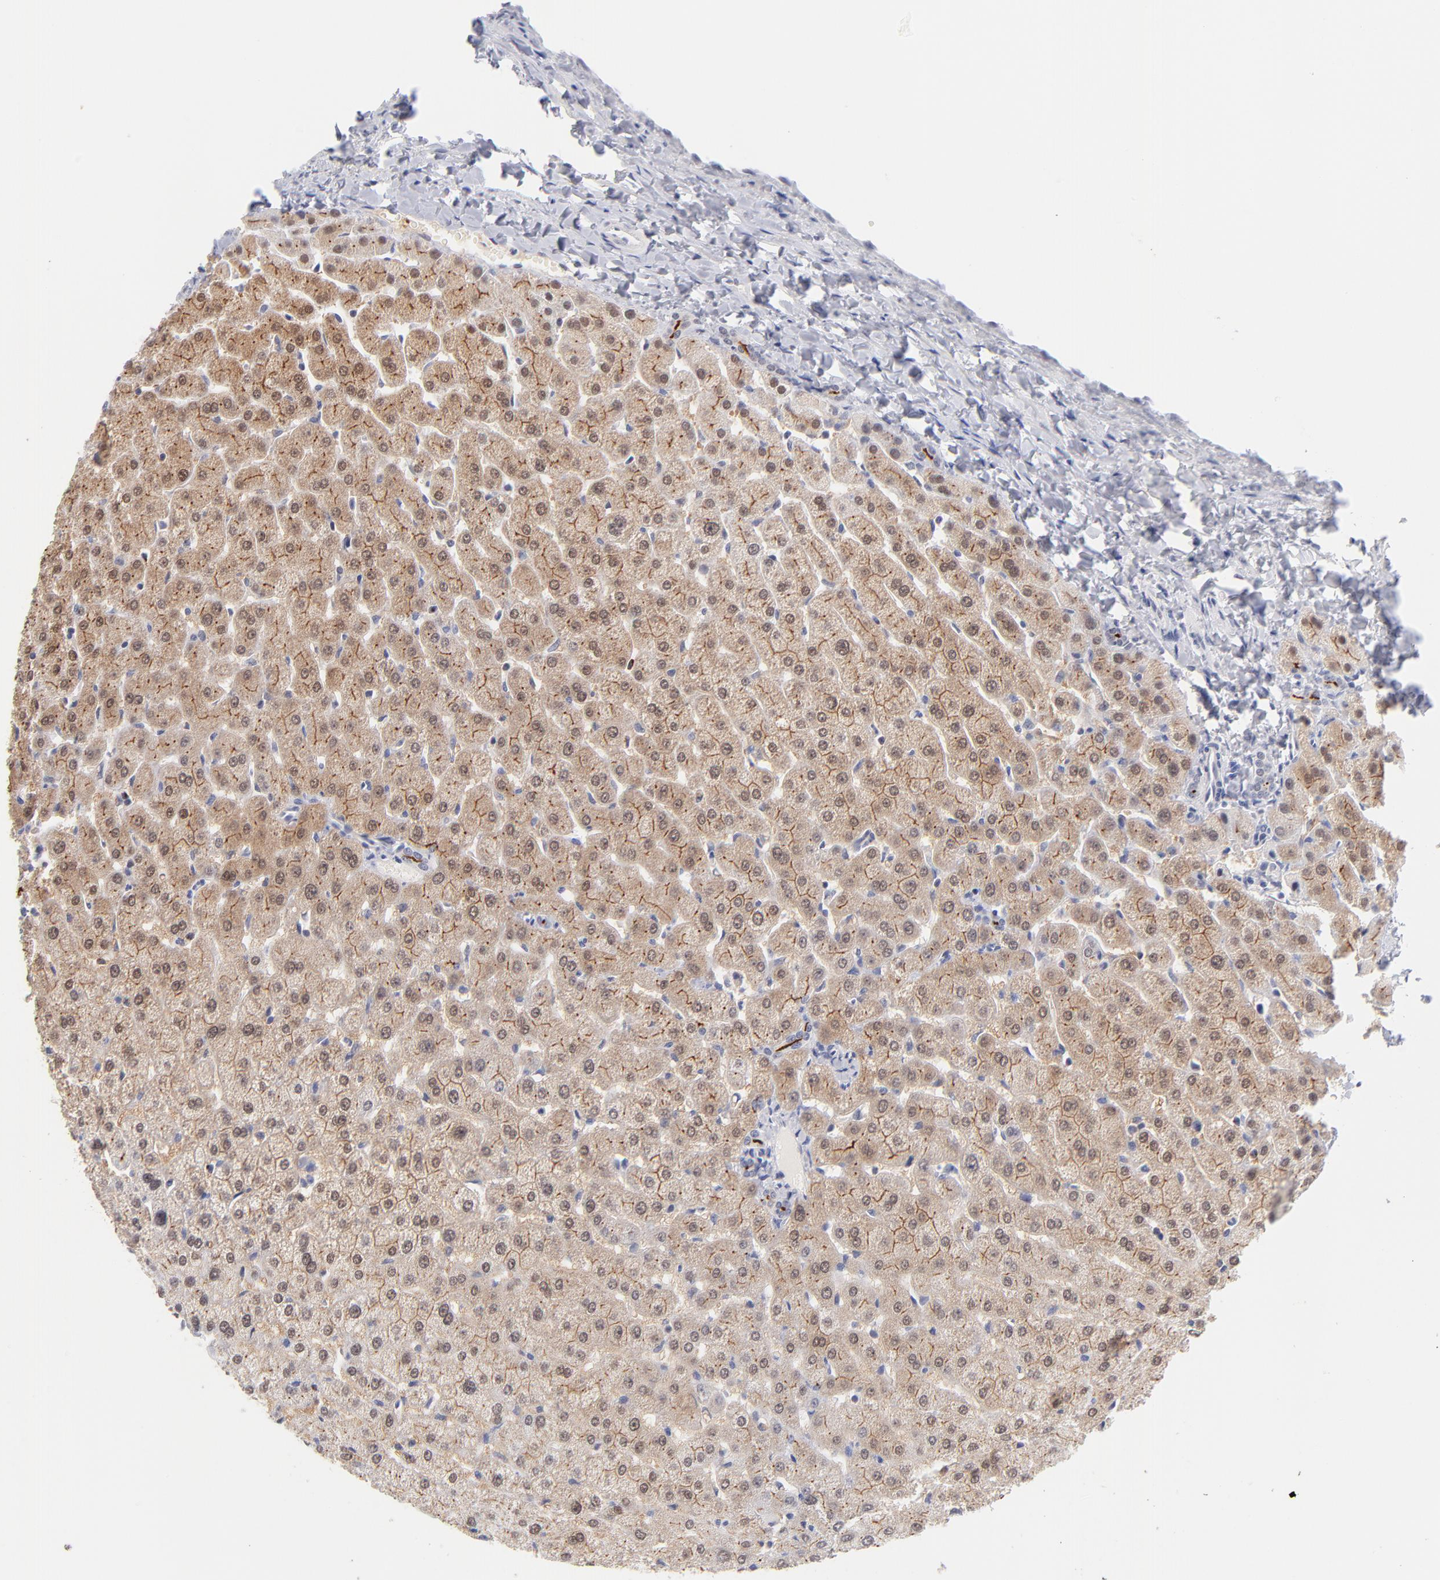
{"staining": {"intensity": "strong", "quantity": ">75%", "location": "cytoplasmic/membranous"}, "tissue": "liver", "cell_type": "Cholangiocytes", "image_type": "normal", "snomed": [{"axis": "morphology", "description": "Normal tissue, NOS"}, {"axis": "morphology", "description": "Fibrosis, NOS"}, {"axis": "topography", "description": "Liver"}], "caption": "Approximately >75% of cholangiocytes in unremarkable liver demonstrate strong cytoplasmic/membranous protein staining as visualized by brown immunohistochemical staining.", "gene": "WSB1", "patient": {"sex": "female", "age": 29}}